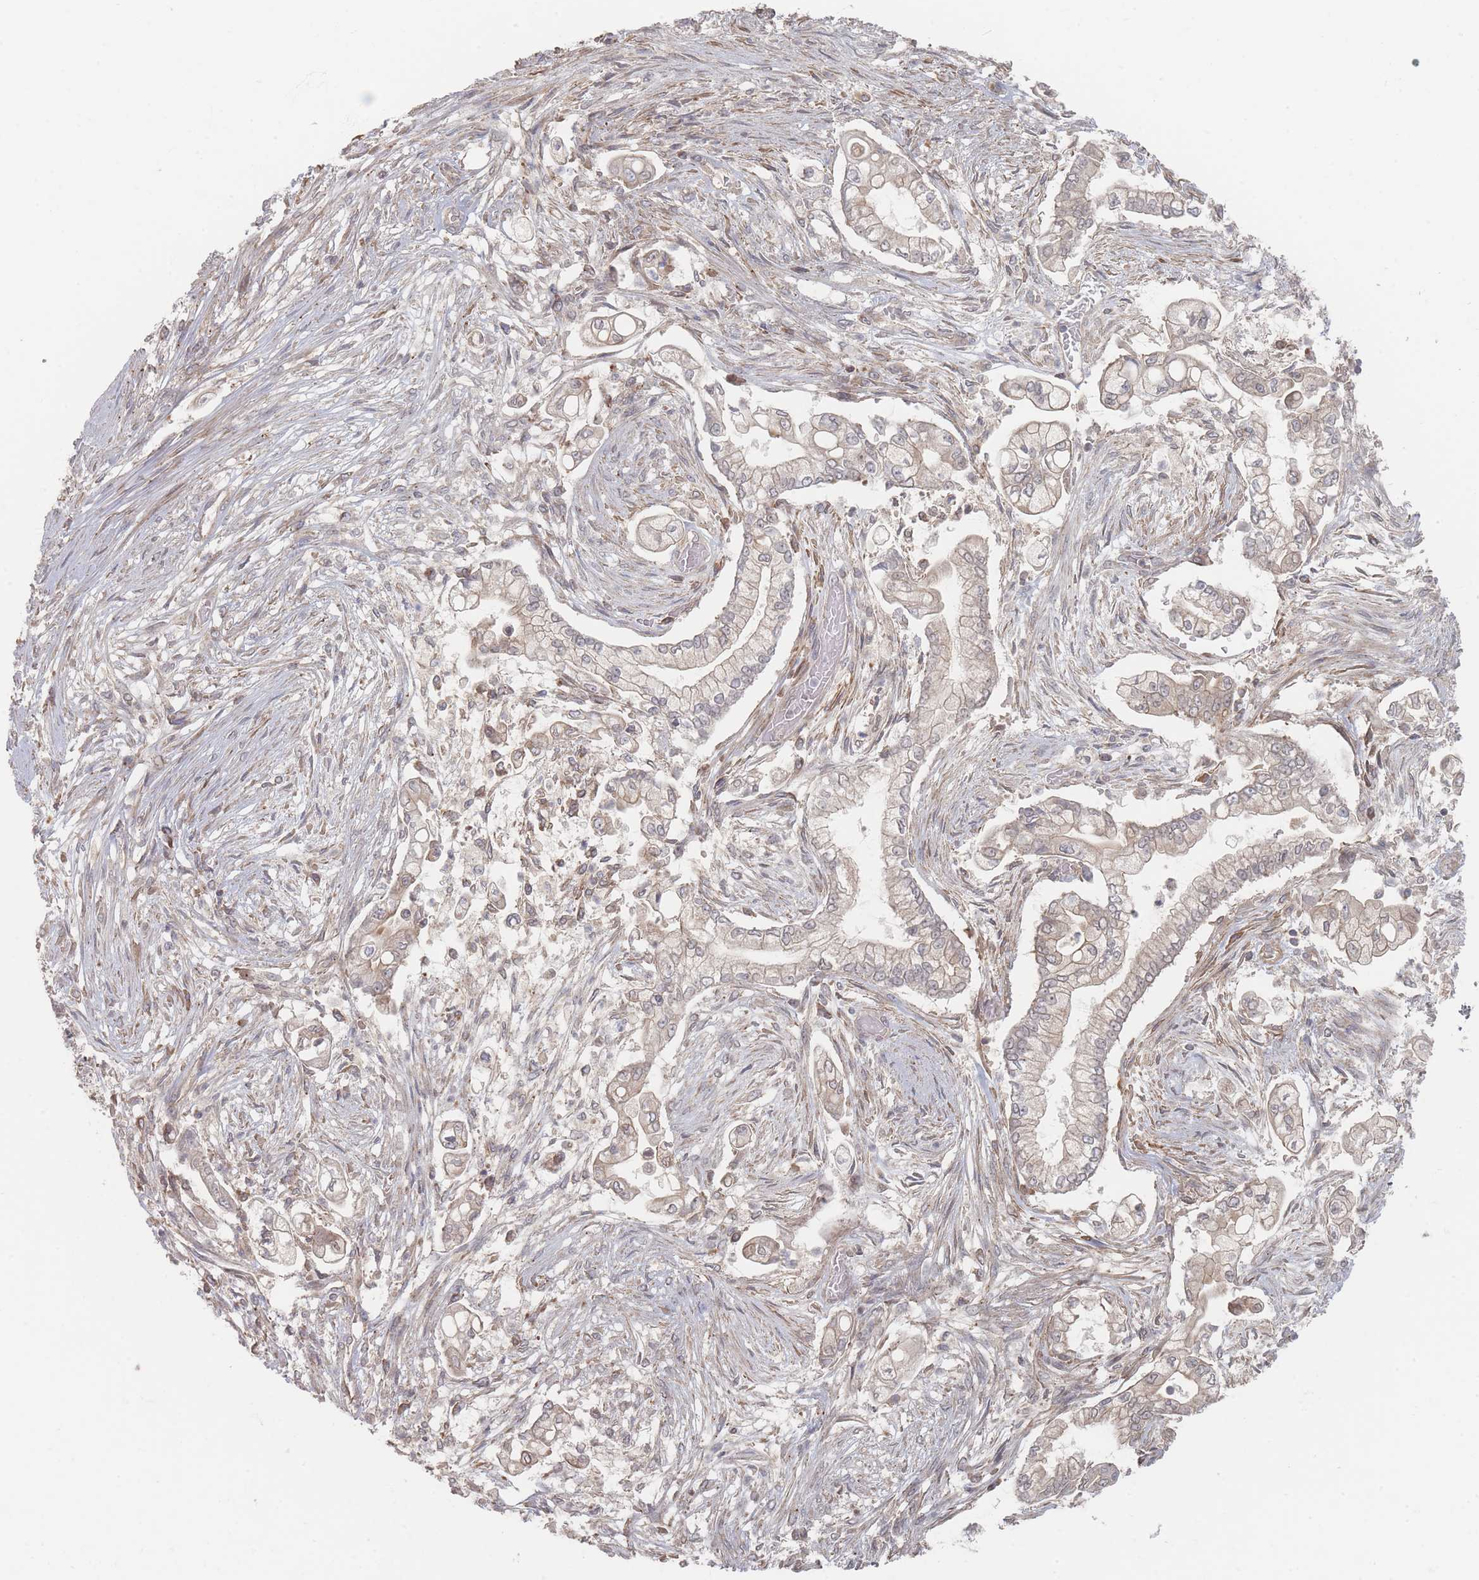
{"staining": {"intensity": "weak", "quantity": "25%-75%", "location": "cytoplasmic/membranous"}, "tissue": "pancreatic cancer", "cell_type": "Tumor cells", "image_type": "cancer", "snomed": [{"axis": "morphology", "description": "Adenocarcinoma, NOS"}, {"axis": "topography", "description": "Pancreas"}], "caption": "The immunohistochemical stain shows weak cytoplasmic/membranous staining in tumor cells of pancreatic cancer (adenocarcinoma) tissue.", "gene": "GLE1", "patient": {"sex": "female", "age": 69}}